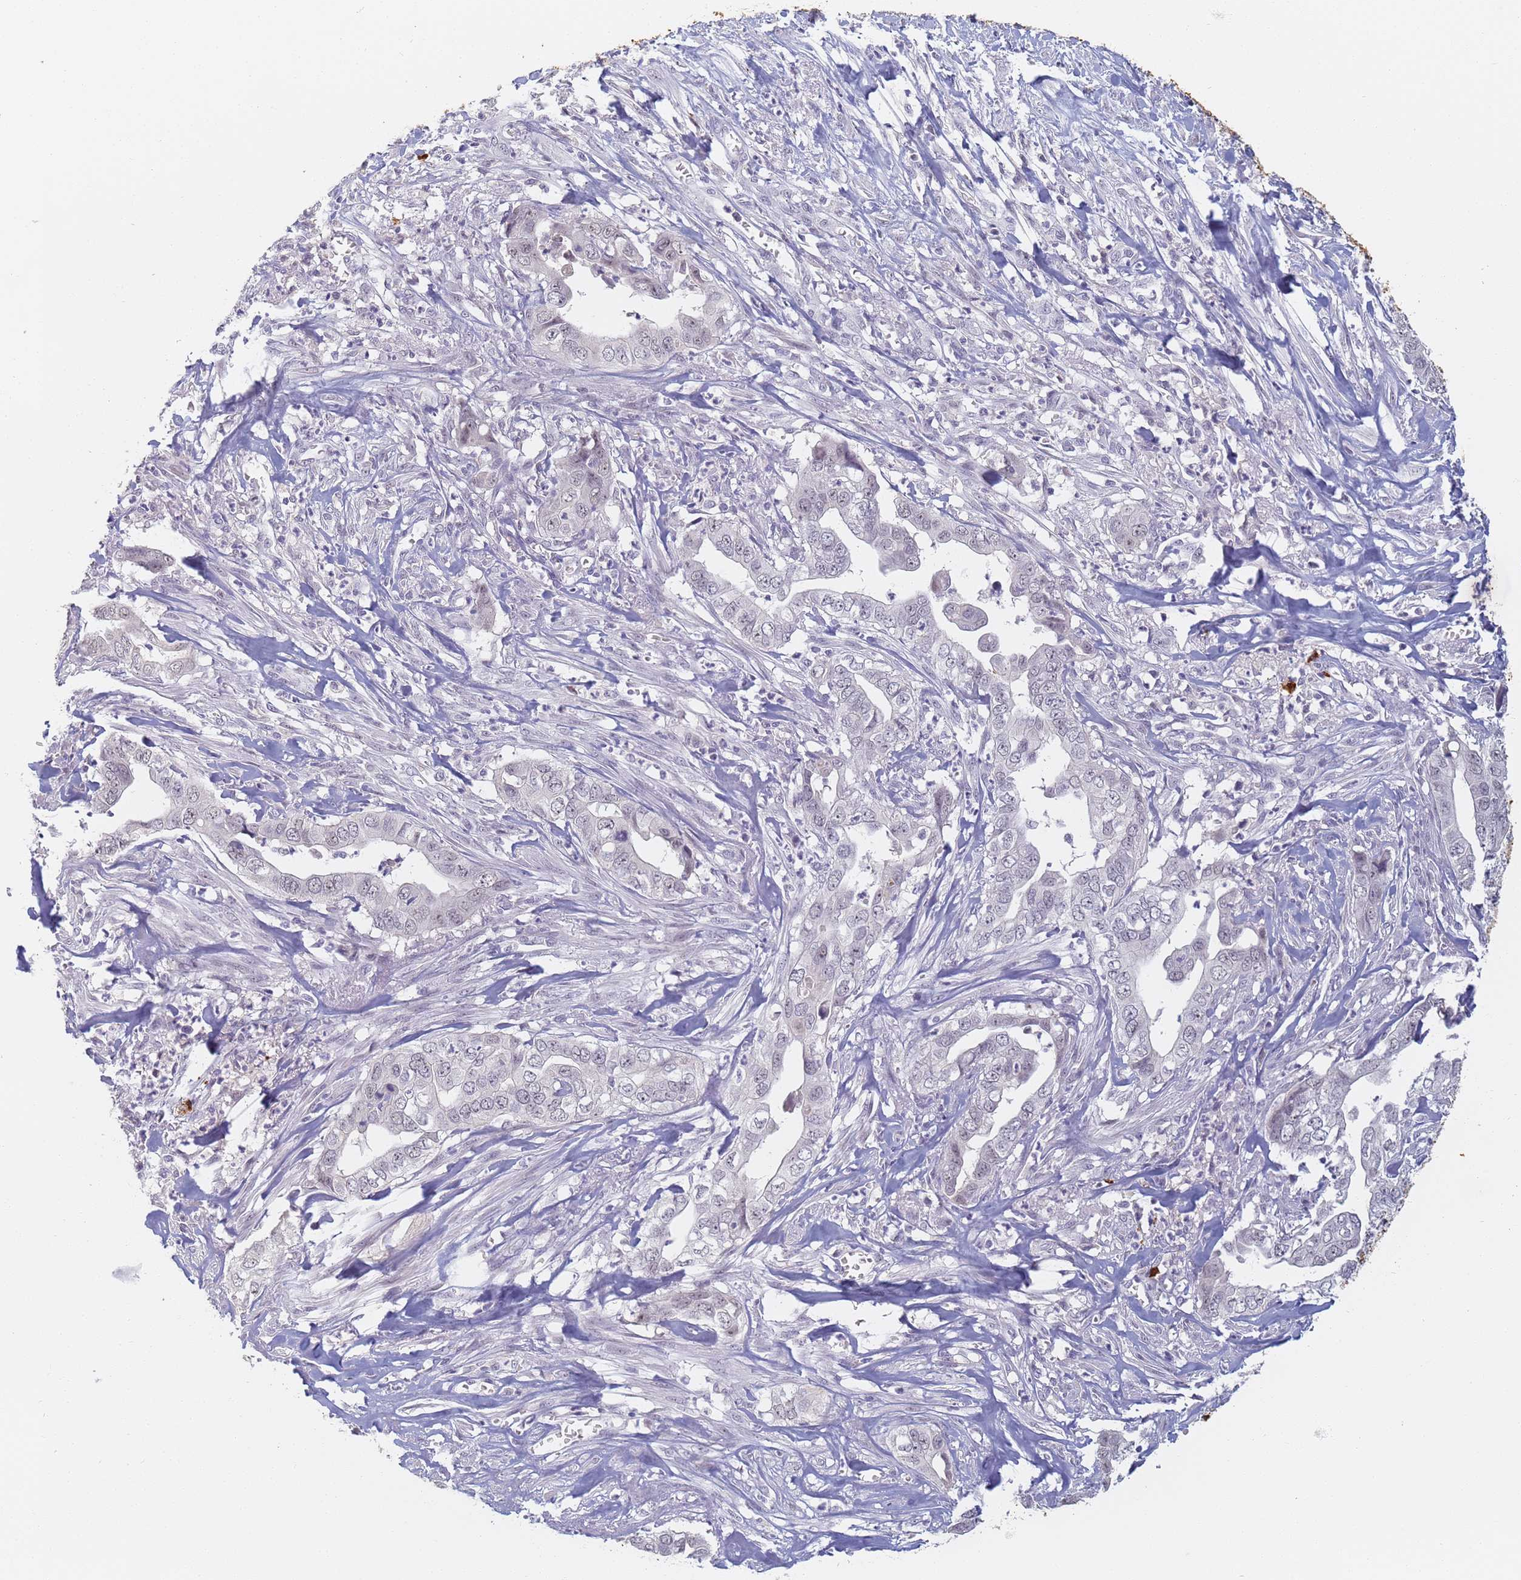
{"staining": {"intensity": "negative", "quantity": "none", "location": "none"}, "tissue": "liver cancer", "cell_type": "Tumor cells", "image_type": "cancer", "snomed": [{"axis": "morphology", "description": "Cholangiocarcinoma"}, {"axis": "topography", "description": "Liver"}], "caption": "Immunohistochemistry (IHC) of human cholangiocarcinoma (liver) exhibits no positivity in tumor cells.", "gene": "SLC38A9", "patient": {"sex": "female", "age": 79}}